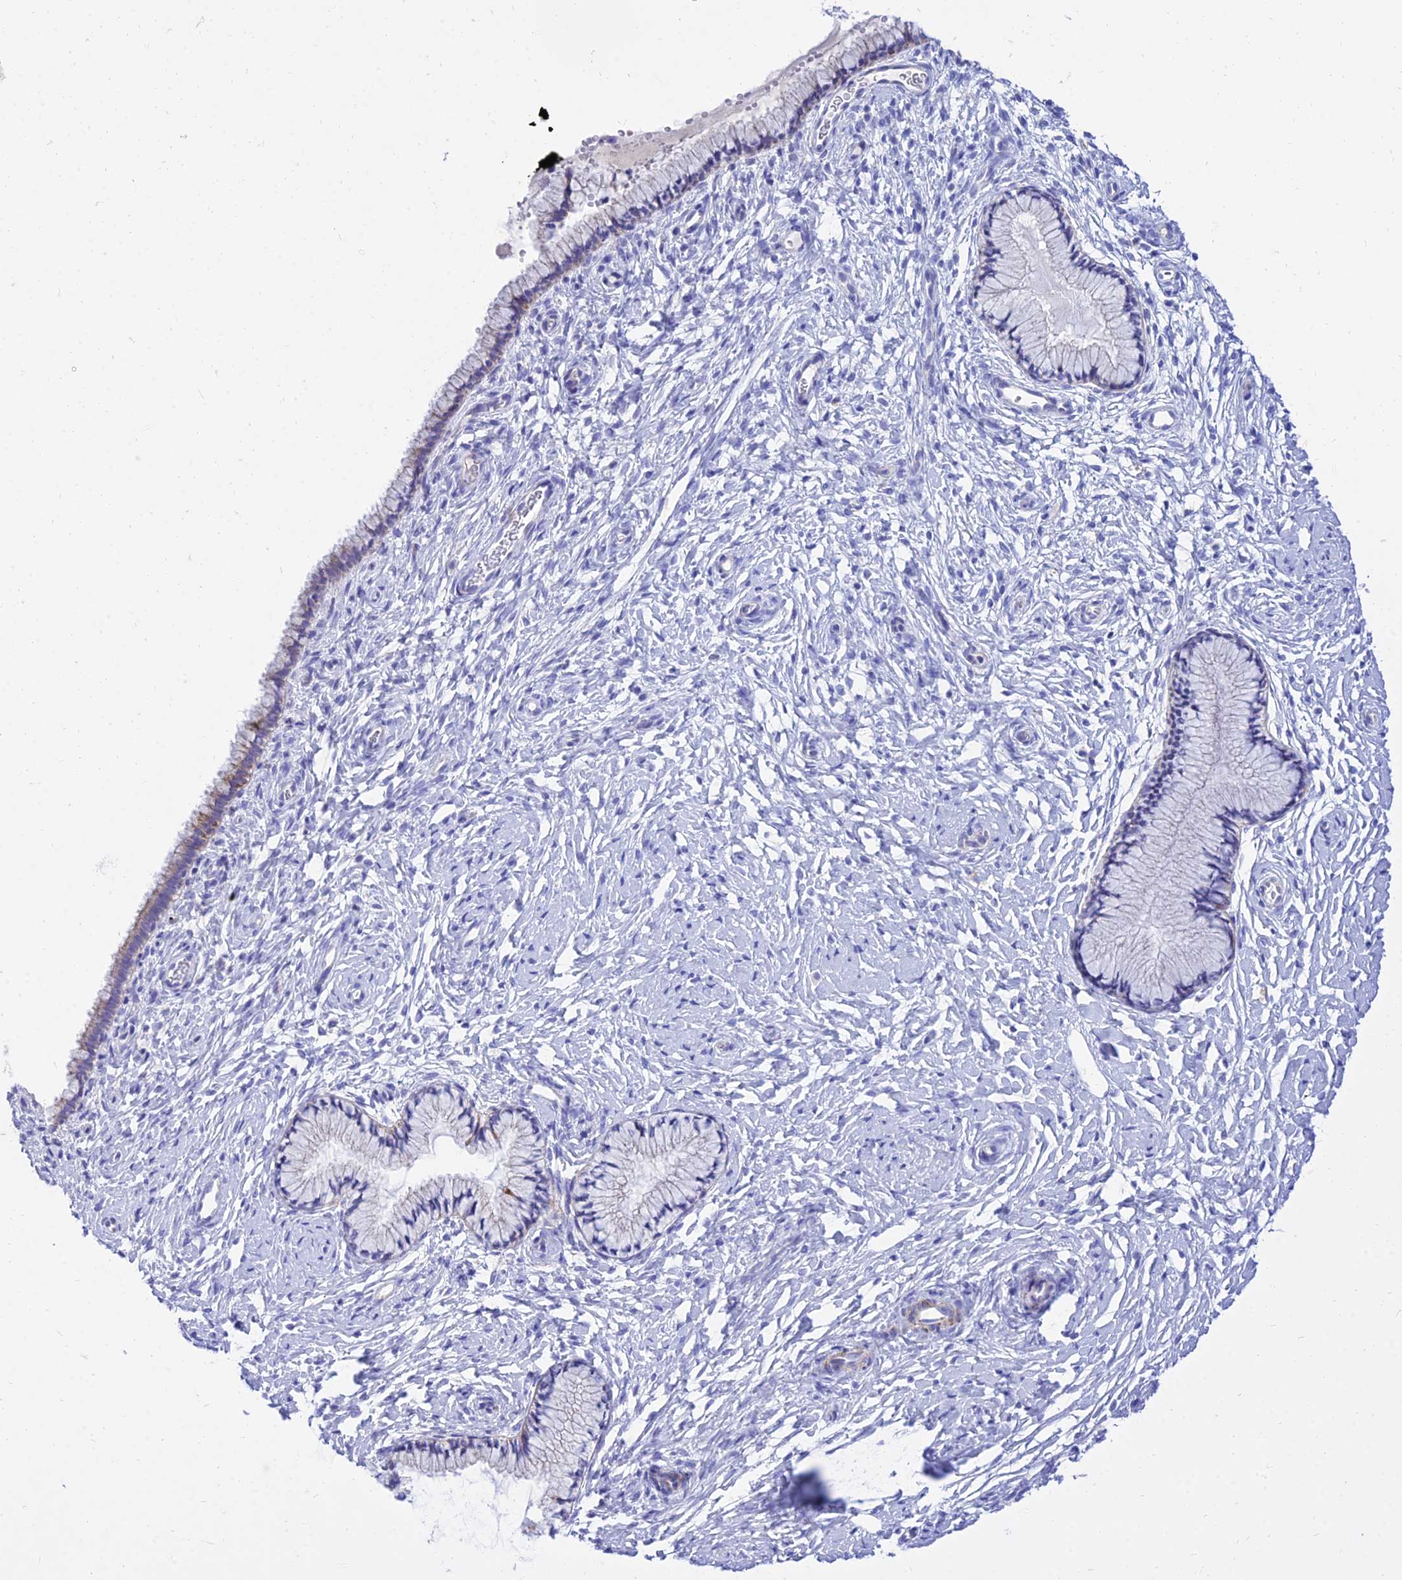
{"staining": {"intensity": "negative", "quantity": "none", "location": "none"}, "tissue": "cervix", "cell_type": "Glandular cells", "image_type": "normal", "snomed": [{"axis": "morphology", "description": "Normal tissue, NOS"}, {"axis": "topography", "description": "Cervix"}], "caption": "Image shows no protein expression in glandular cells of normal cervix. (Stains: DAB IHC with hematoxylin counter stain, Microscopy: brightfield microscopy at high magnification).", "gene": "PKN3", "patient": {"sex": "female", "age": 33}}